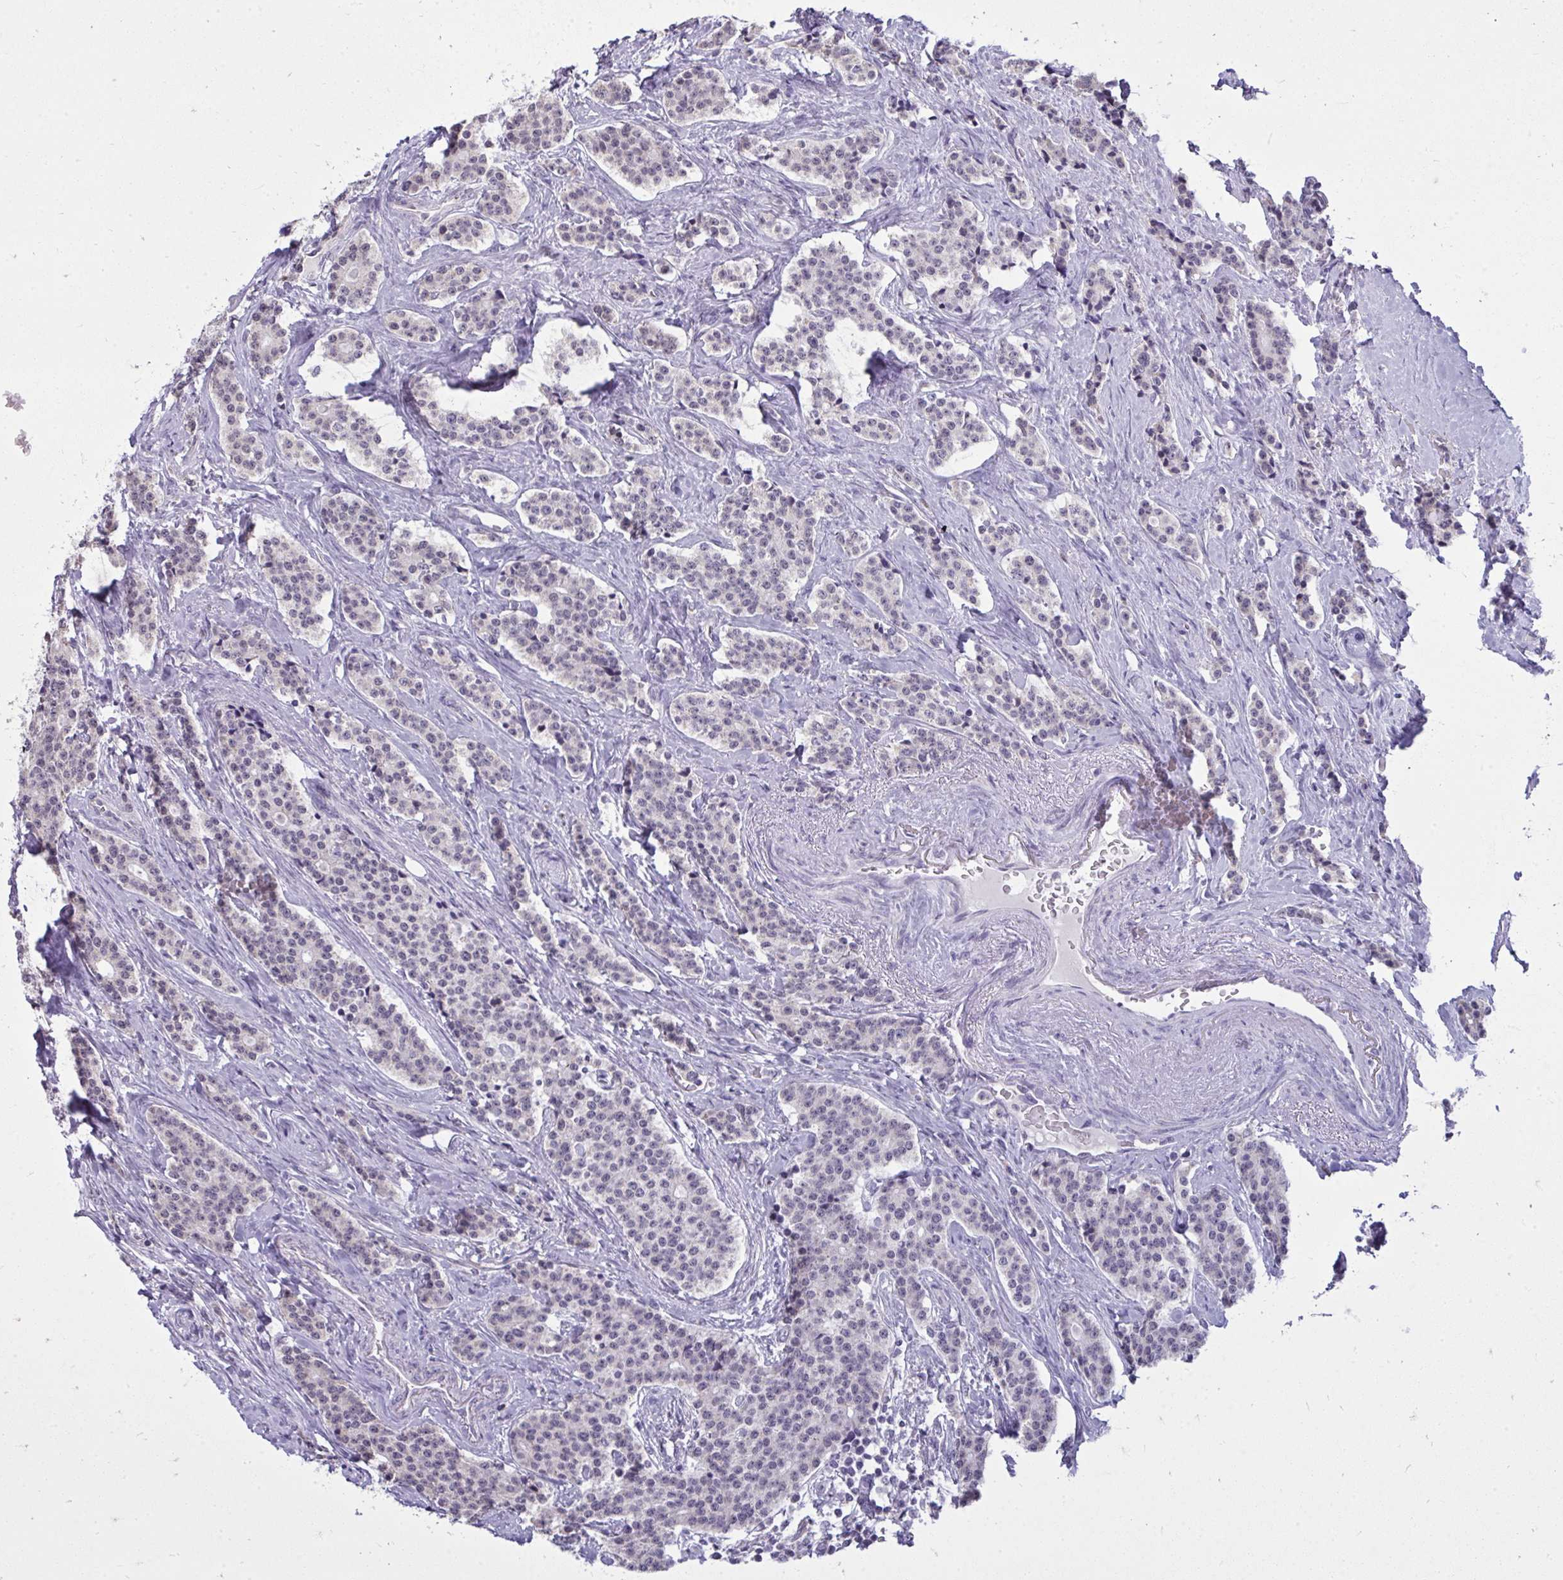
{"staining": {"intensity": "negative", "quantity": "none", "location": "none"}, "tissue": "carcinoid", "cell_type": "Tumor cells", "image_type": "cancer", "snomed": [{"axis": "morphology", "description": "Carcinoid, malignant, NOS"}, {"axis": "topography", "description": "Small intestine"}], "caption": "This image is of carcinoid stained with immunohistochemistry to label a protein in brown with the nuclei are counter-stained blue. There is no staining in tumor cells.", "gene": "NPPA", "patient": {"sex": "female", "age": 73}}